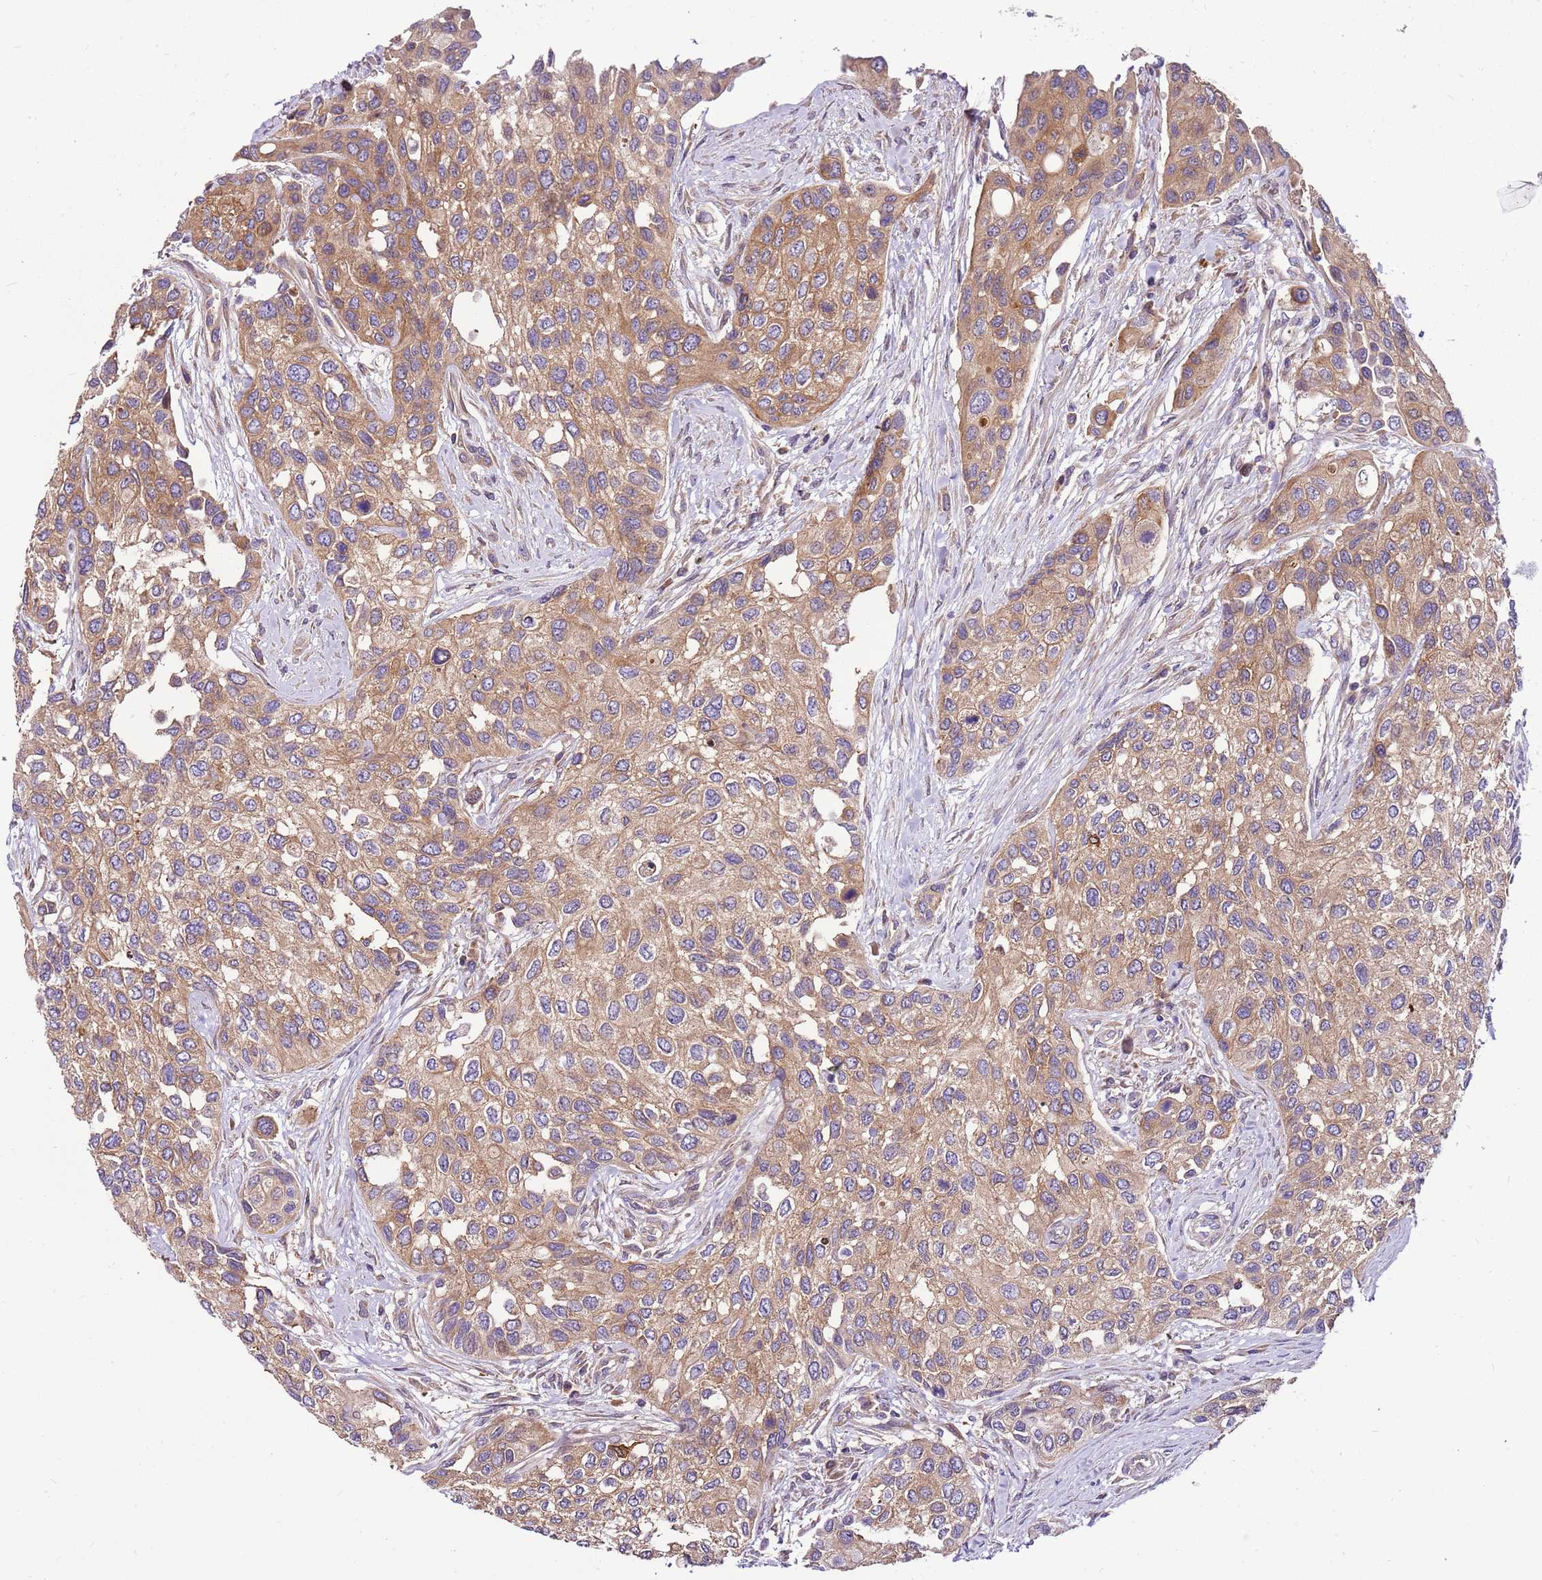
{"staining": {"intensity": "moderate", "quantity": ">75%", "location": "cytoplasmic/membranous"}, "tissue": "urothelial cancer", "cell_type": "Tumor cells", "image_type": "cancer", "snomed": [{"axis": "morphology", "description": "Normal tissue, NOS"}, {"axis": "morphology", "description": "Urothelial carcinoma, High grade"}, {"axis": "topography", "description": "Vascular tissue"}, {"axis": "topography", "description": "Urinary bladder"}], "caption": "High-grade urothelial carcinoma stained with a brown dye demonstrates moderate cytoplasmic/membranous positive expression in about >75% of tumor cells.", "gene": "ATXN2L", "patient": {"sex": "female", "age": 56}}